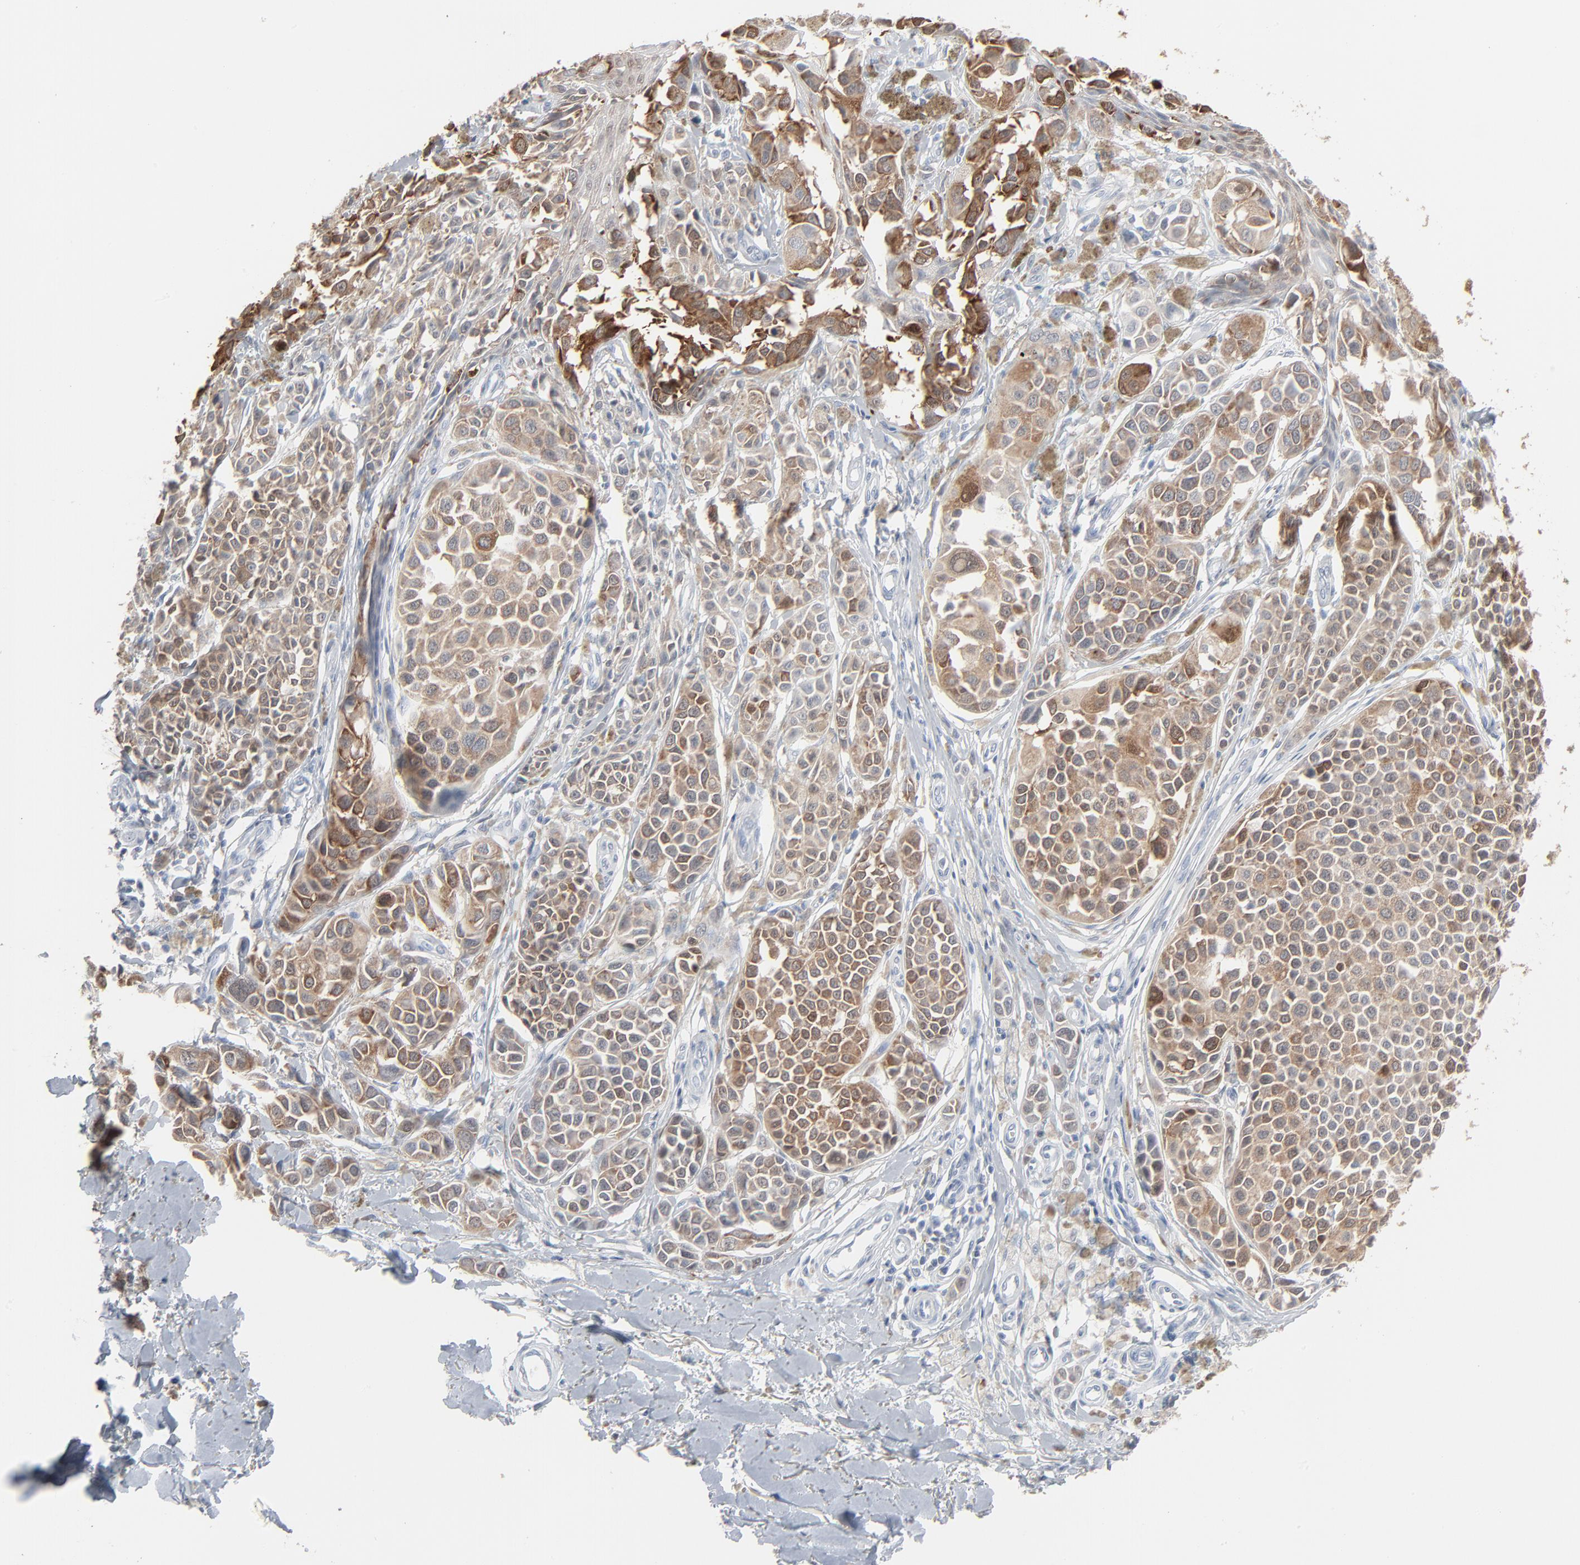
{"staining": {"intensity": "moderate", "quantity": ">75%", "location": "cytoplasmic/membranous"}, "tissue": "melanoma", "cell_type": "Tumor cells", "image_type": "cancer", "snomed": [{"axis": "morphology", "description": "Malignant melanoma, NOS"}, {"axis": "topography", "description": "Skin"}], "caption": "Immunohistochemical staining of malignant melanoma reveals moderate cytoplasmic/membranous protein expression in approximately >75% of tumor cells.", "gene": "PHGDH", "patient": {"sex": "female", "age": 38}}